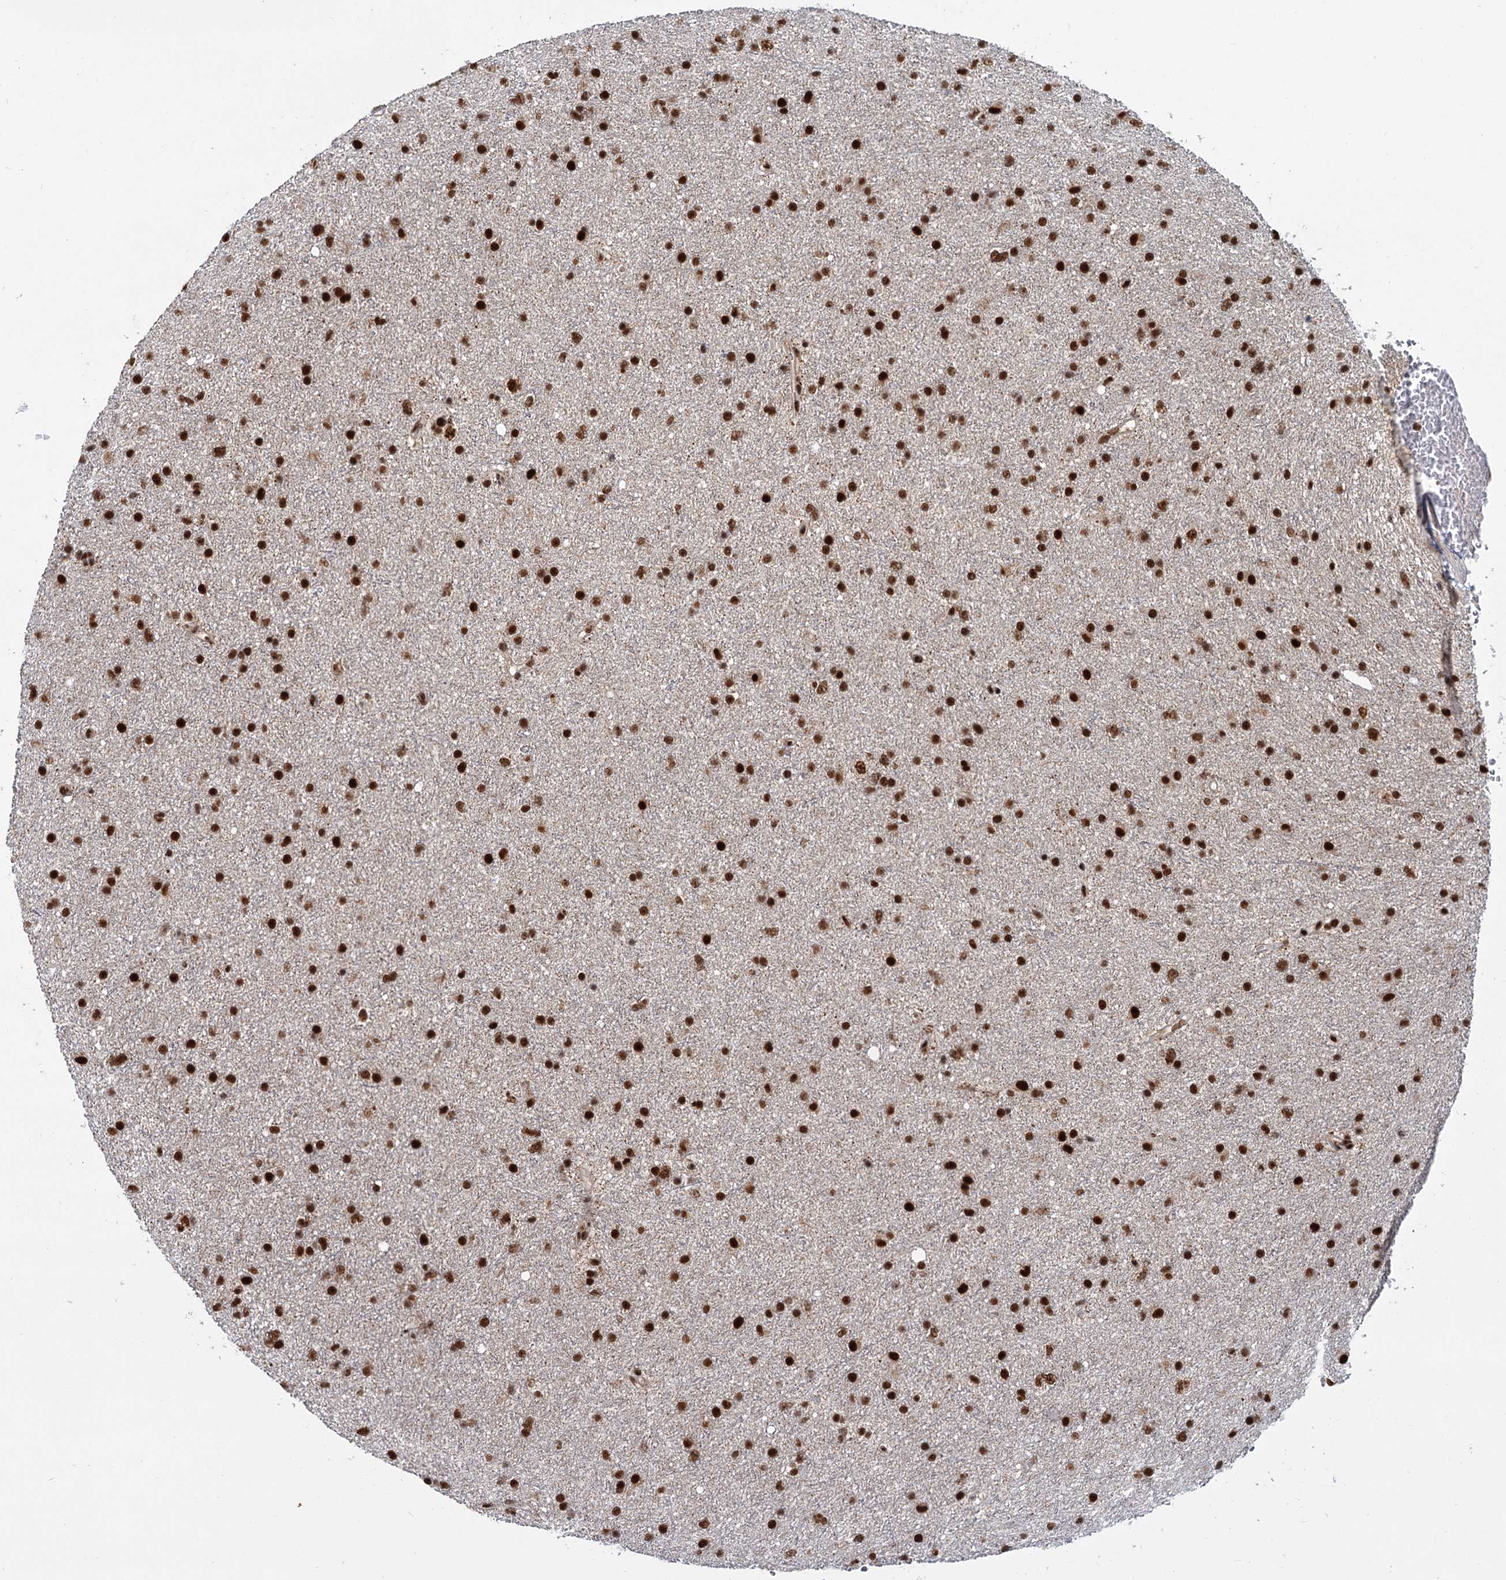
{"staining": {"intensity": "strong", "quantity": ">75%", "location": "nuclear"}, "tissue": "glioma", "cell_type": "Tumor cells", "image_type": "cancer", "snomed": [{"axis": "morphology", "description": "Glioma, malignant, Low grade"}, {"axis": "topography", "description": "Cerebral cortex"}], "caption": "Protein analysis of malignant low-grade glioma tissue displays strong nuclear staining in about >75% of tumor cells.", "gene": "WBP4", "patient": {"sex": "female", "age": 39}}